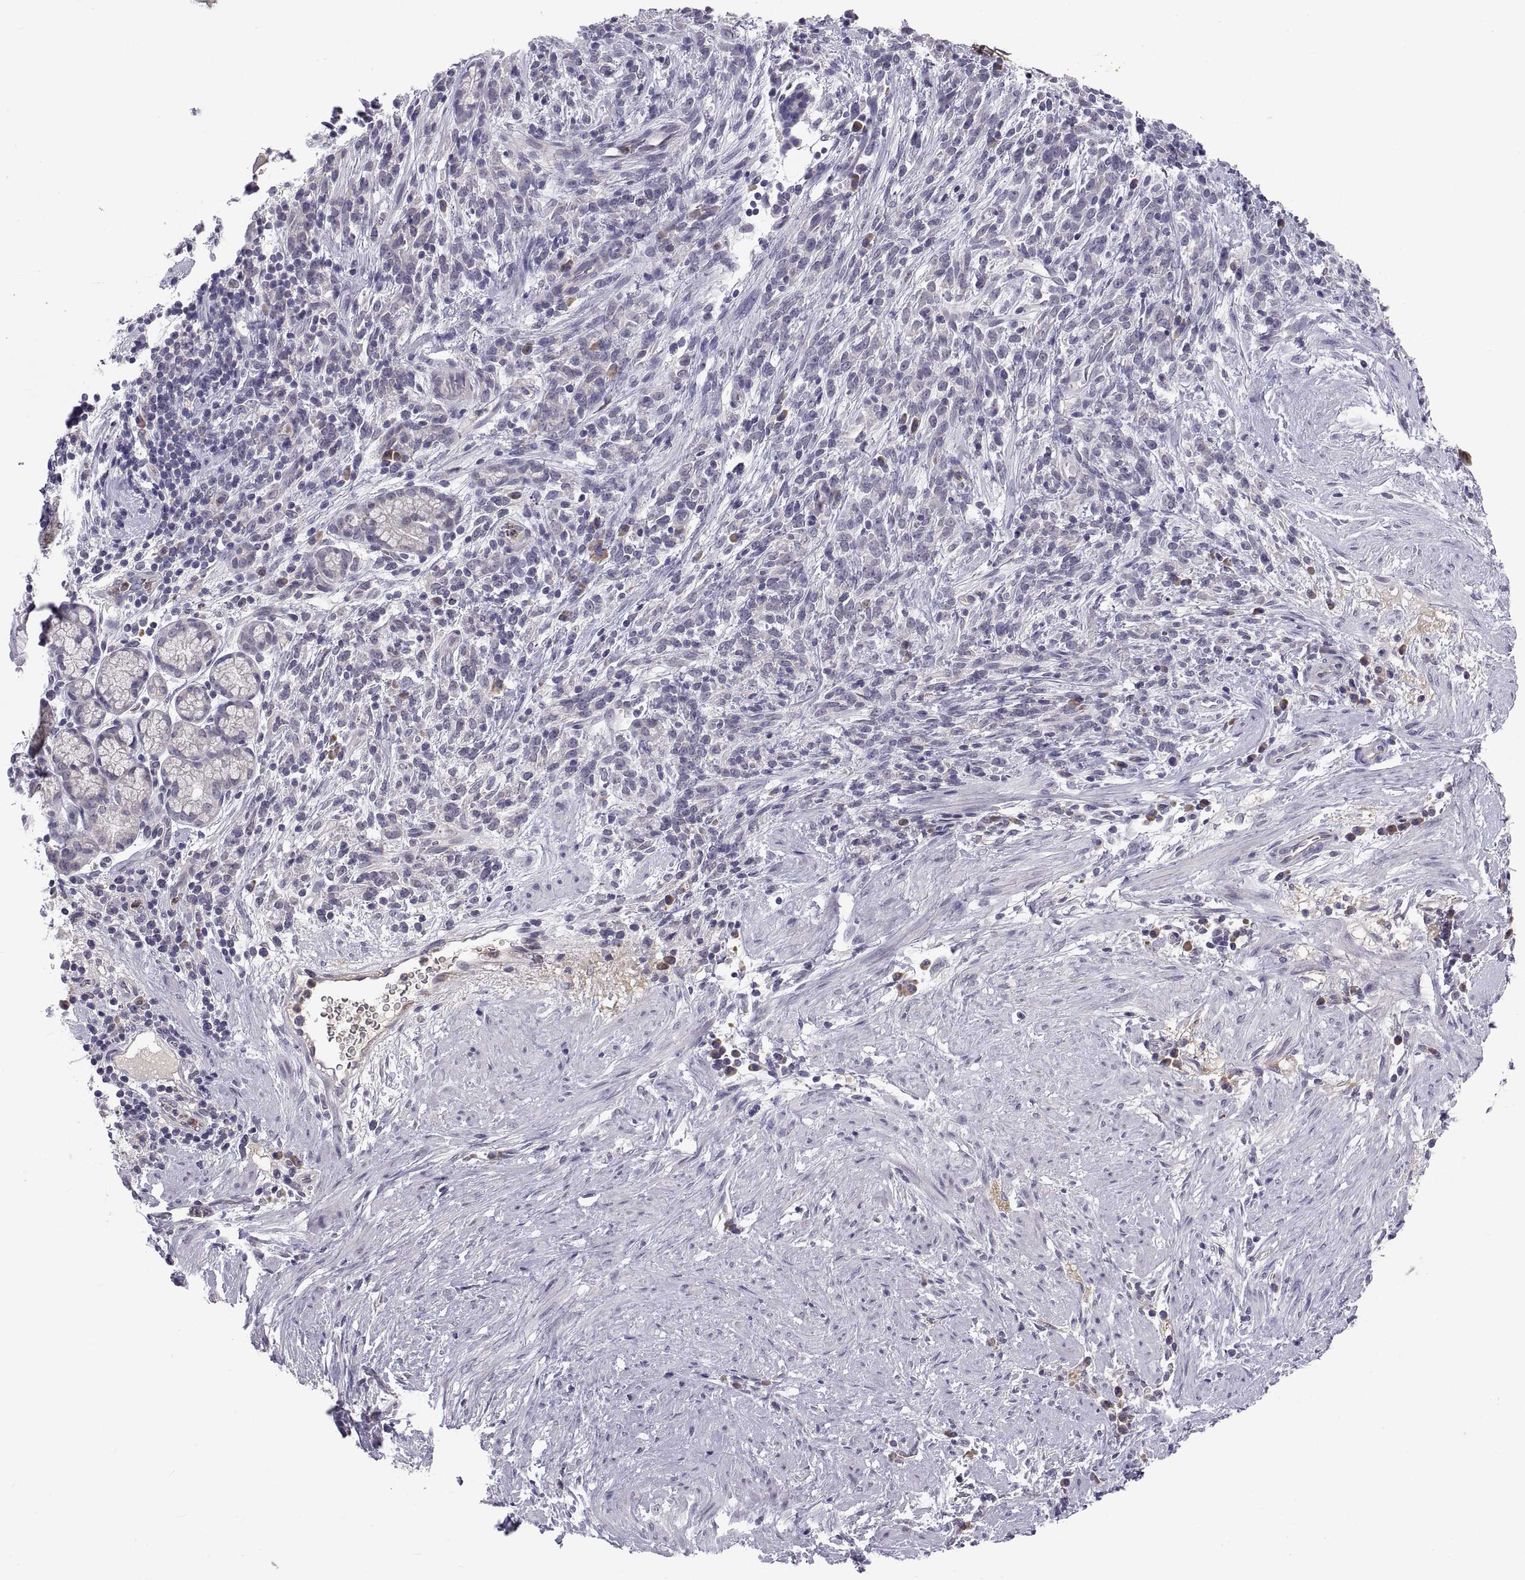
{"staining": {"intensity": "negative", "quantity": "none", "location": "none"}, "tissue": "stomach cancer", "cell_type": "Tumor cells", "image_type": "cancer", "snomed": [{"axis": "morphology", "description": "Adenocarcinoma, NOS"}, {"axis": "topography", "description": "Stomach"}], "caption": "Tumor cells show no significant protein staining in stomach cancer.", "gene": "PKP1", "patient": {"sex": "female", "age": 57}}